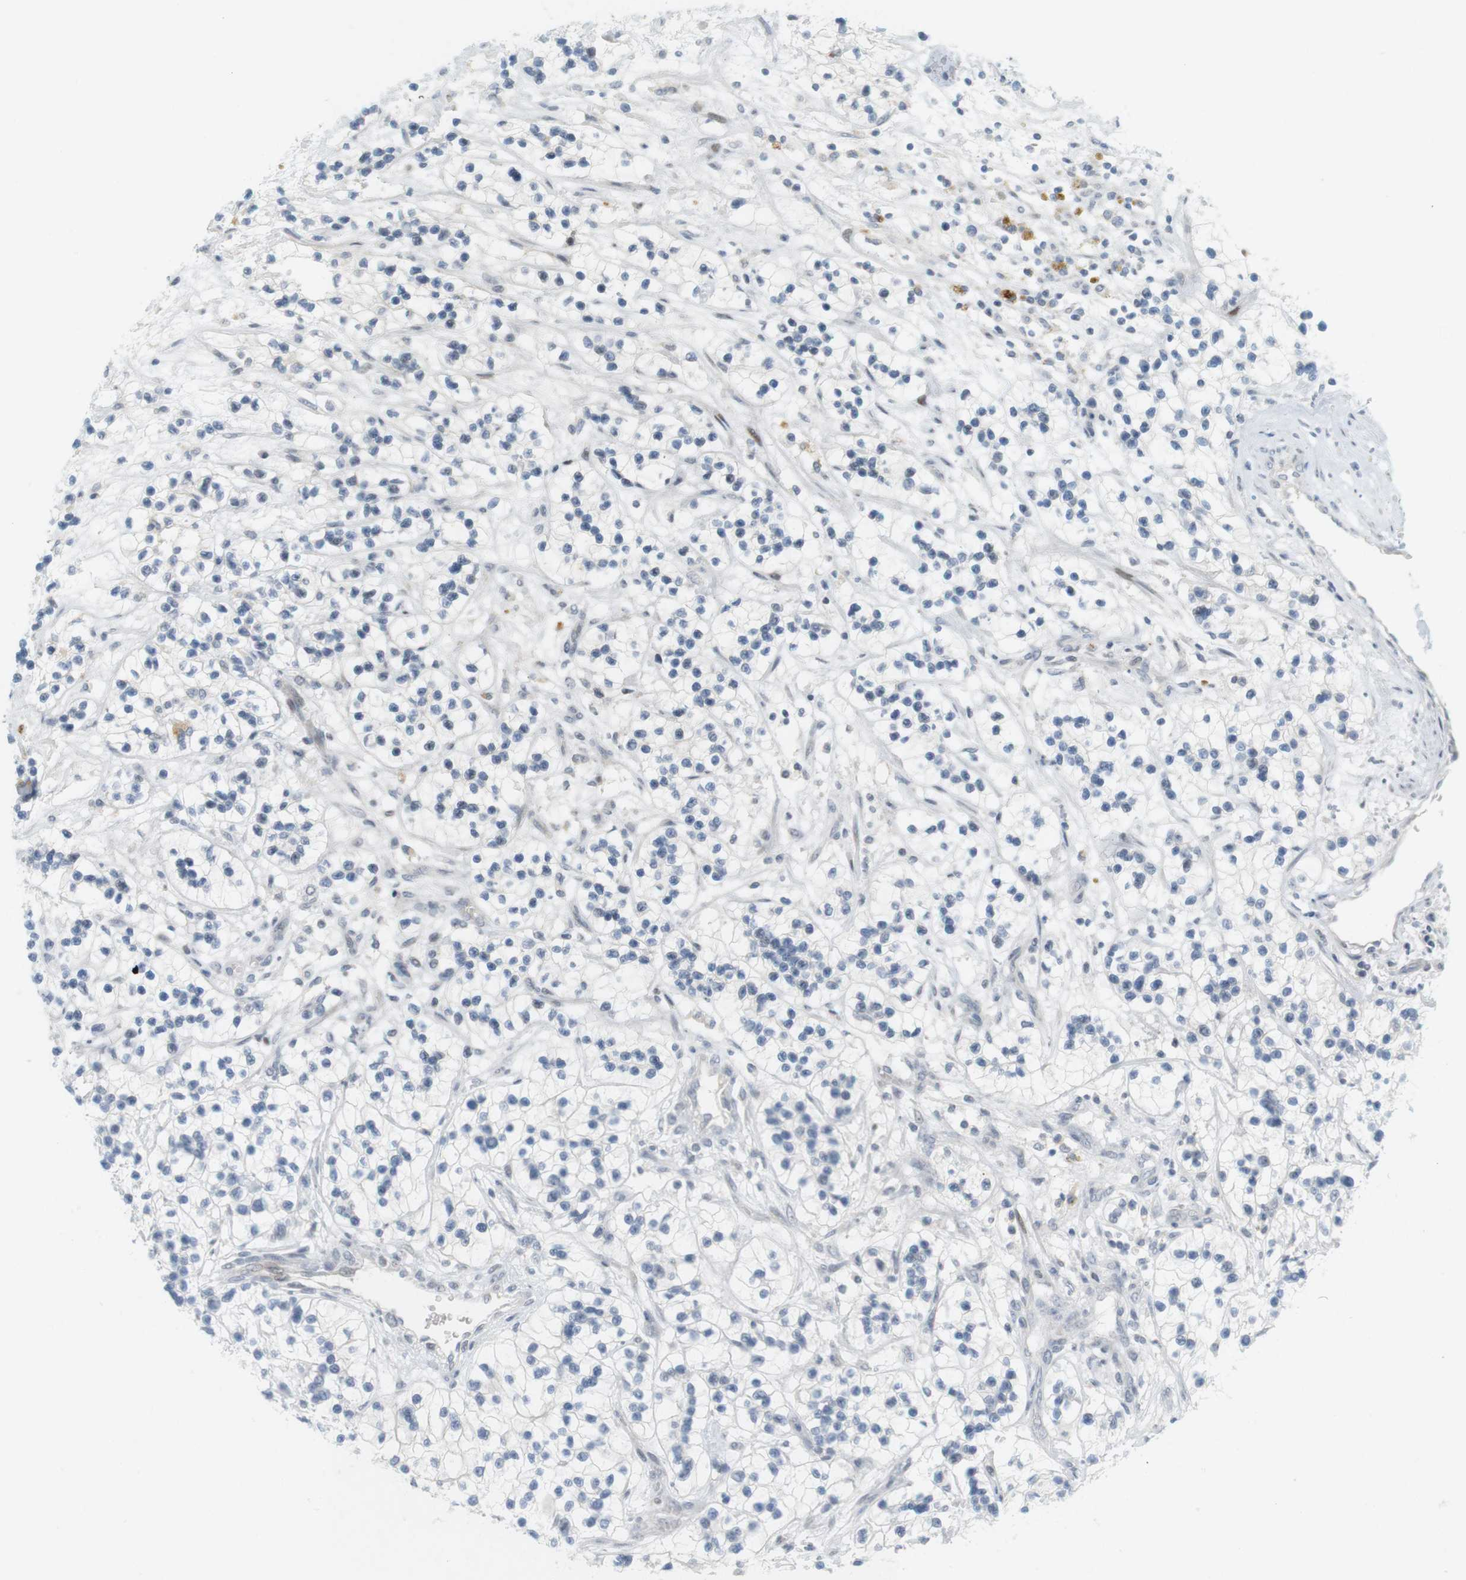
{"staining": {"intensity": "negative", "quantity": "none", "location": "none"}, "tissue": "renal cancer", "cell_type": "Tumor cells", "image_type": "cancer", "snomed": [{"axis": "morphology", "description": "Adenocarcinoma, NOS"}, {"axis": "topography", "description": "Kidney"}], "caption": "Immunohistochemistry (IHC) of renal adenocarcinoma shows no staining in tumor cells. The staining is performed using DAB brown chromogen with nuclei counter-stained in using hematoxylin.", "gene": "DMC1", "patient": {"sex": "female", "age": 57}}